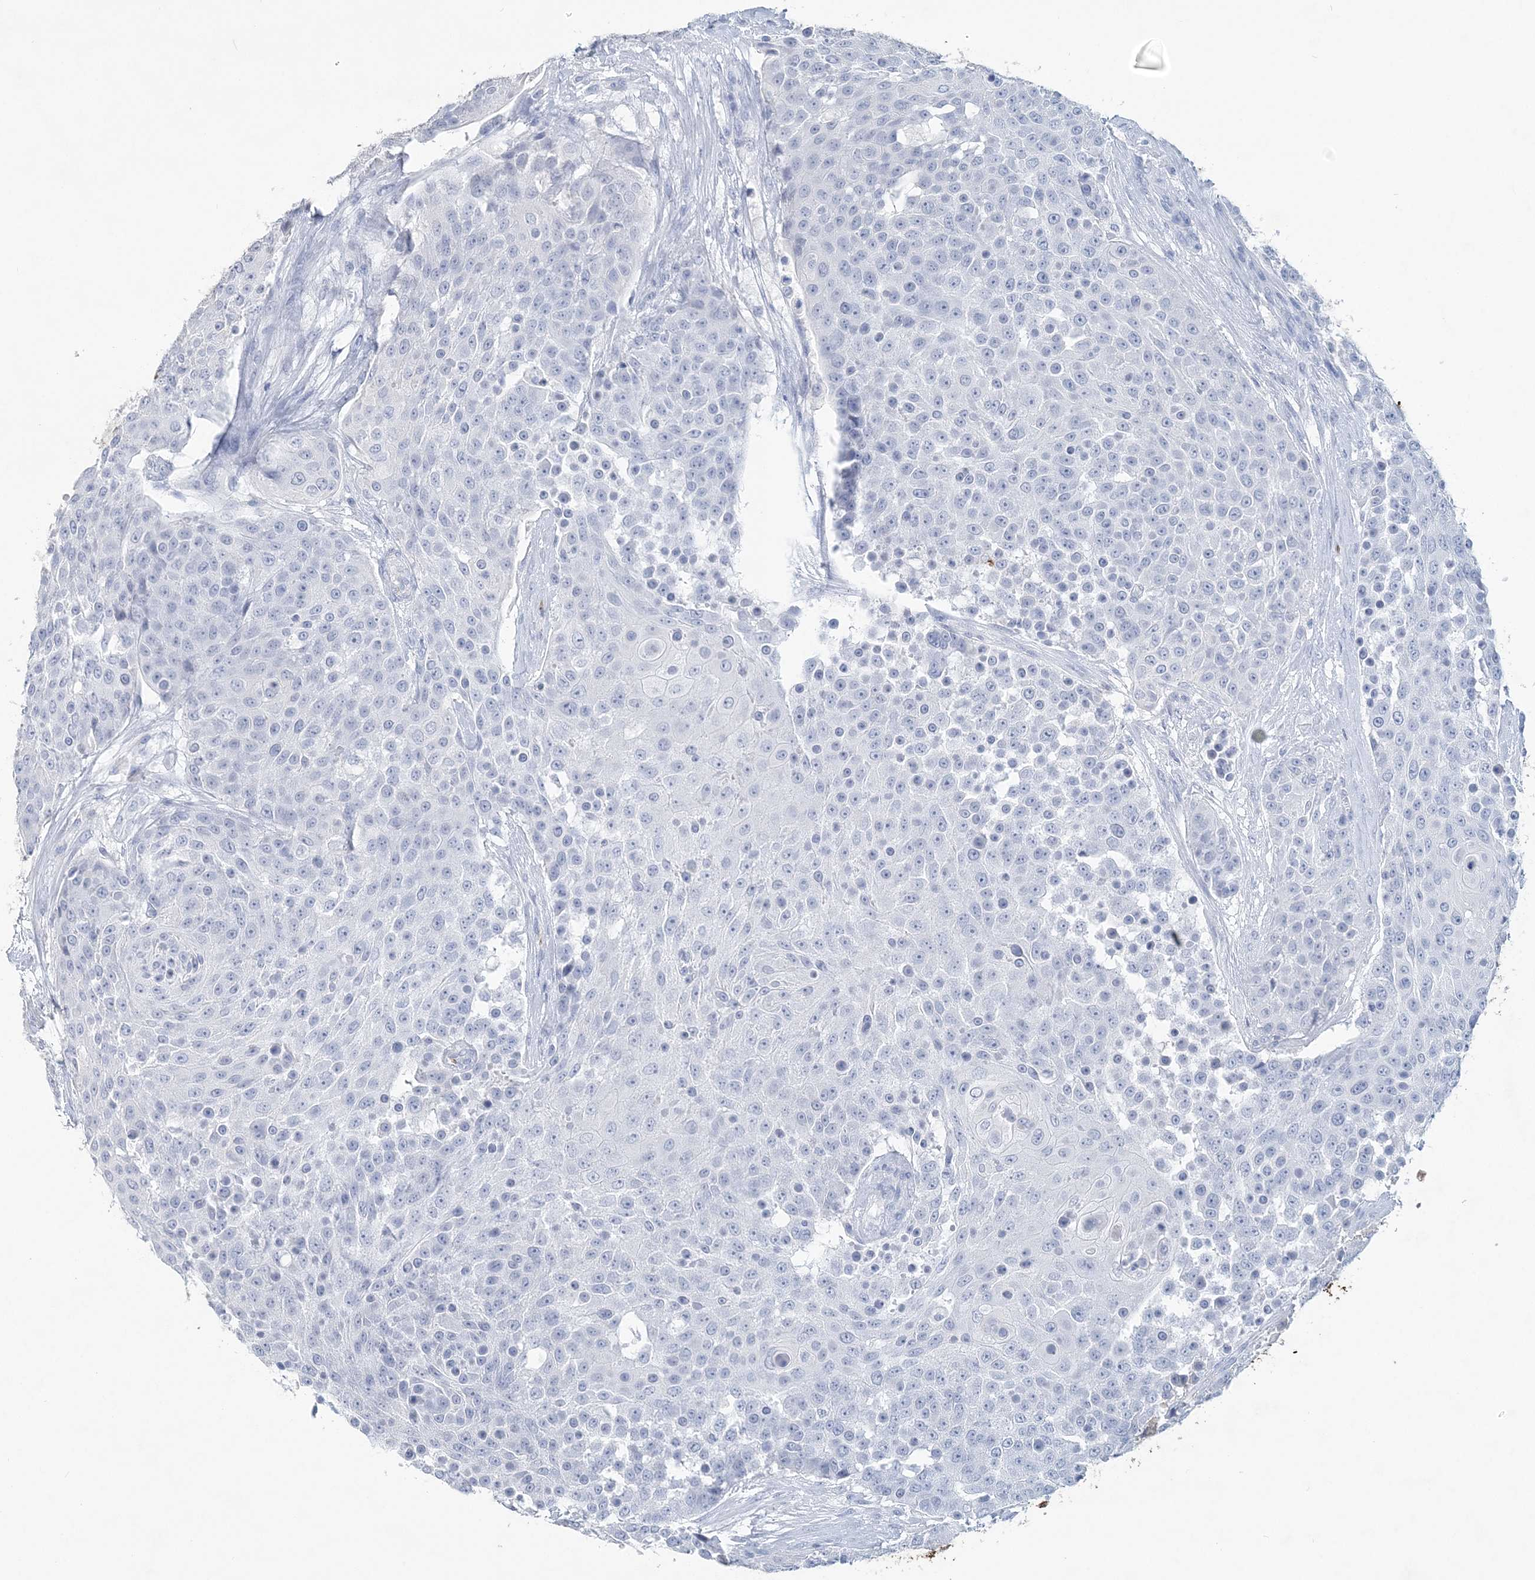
{"staining": {"intensity": "negative", "quantity": "none", "location": "none"}, "tissue": "urothelial cancer", "cell_type": "Tumor cells", "image_type": "cancer", "snomed": [{"axis": "morphology", "description": "Urothelial carcinoma, High grade"}, {"axis": "topography", "description": "Urinary bladder"}], "caption": "The image exhibits no staining of tumor cells in urothelial cancer.", "gene": "HBD", "patient": {"sex": "female", "age": 63}}